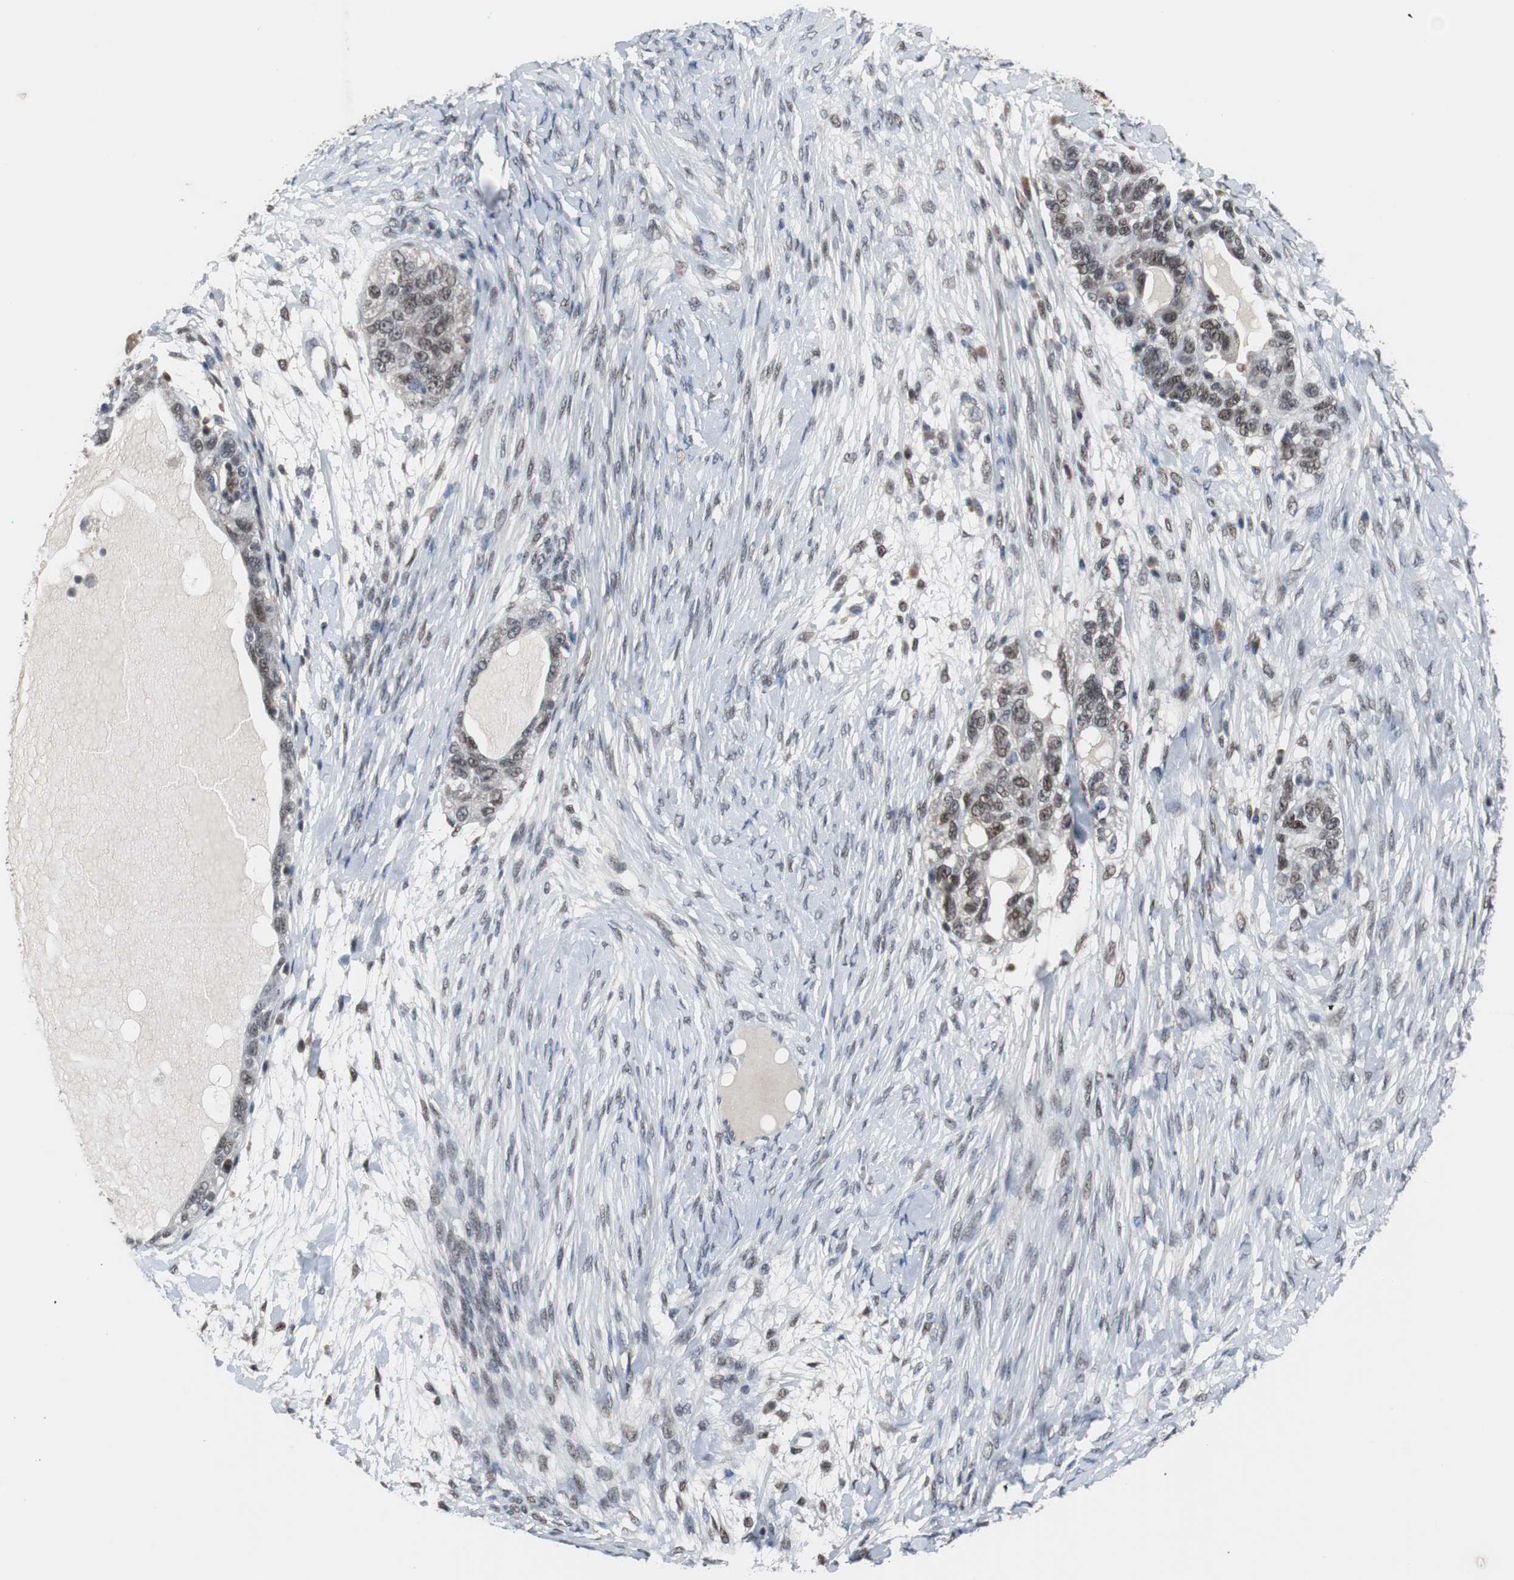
{"staining": {"intensity": "strong", "quantity": "25%-75%", "location": "nuclear"}, "tissue": "ovarian cancer", "cell_type": "Tumor cells", "image_type": "cancer", "snomed": [{"axis": "morphology", "description": "Cystadenocarcinoma, serous, NOS"}, {"axis": "topography", "description": "Ovary"}], "caption": "Serous cystadenocarcinoma (ovarian) was stained to show a protein in brown. There is high levels of strong nuclear expression in approximately 25%-75% of tumor cells.", "gene": "ZHX2", "patient": {"sex": "female", "age": 82}}